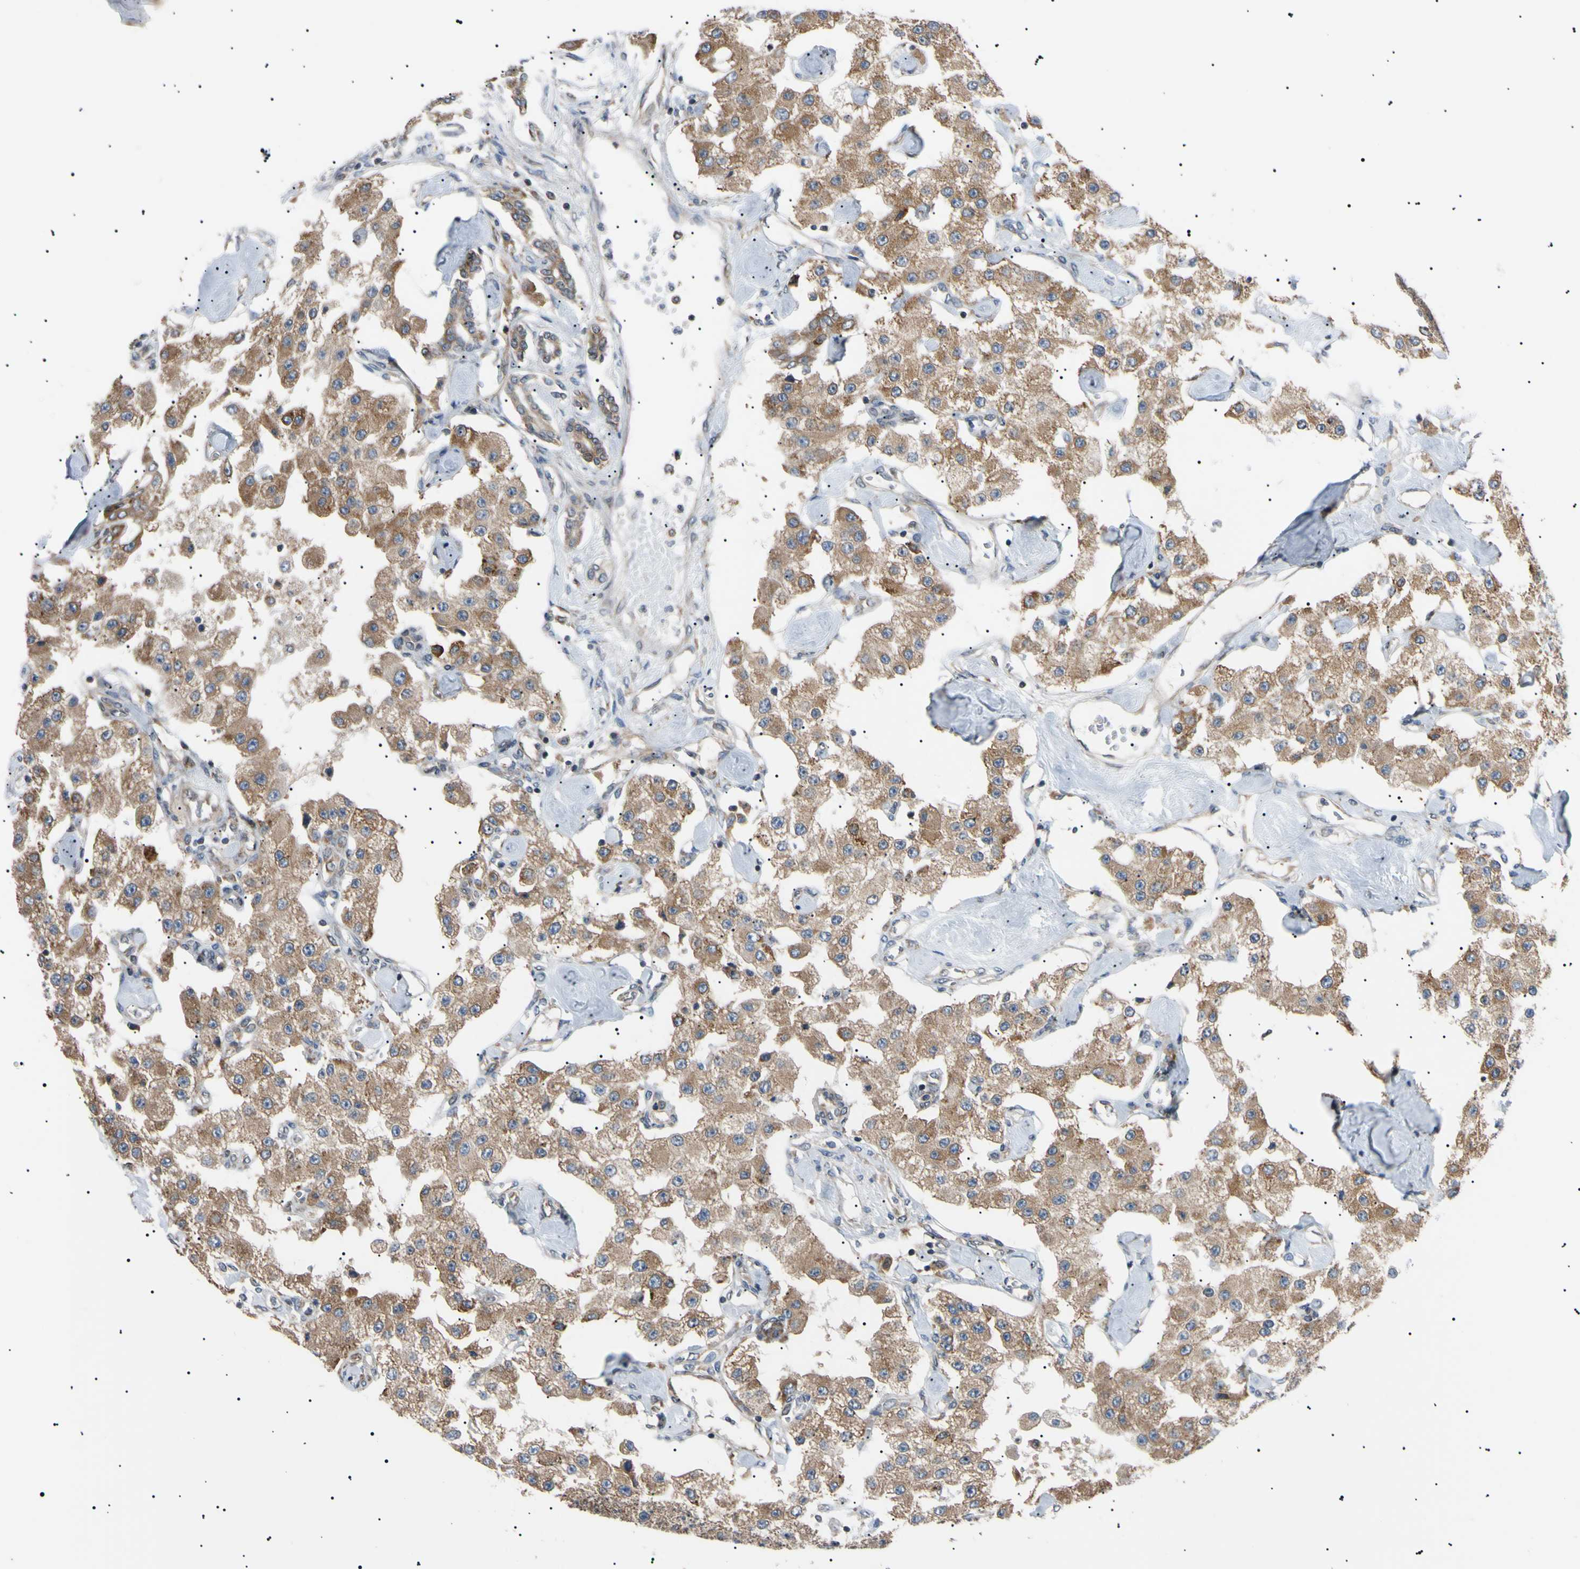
{"staining": {"intensity": "moderate", "quantity": ">75%", "location": "cytoplasmic/membranous"}, "tissue": "carcinoid", "cell_type": "Tumor cells", "image_type": "cancer", "snomed": [{"axis": "morphology", "description": "Carcinoid, malignant, NOS"}, {"axis": "topography", "description": "Pancreas"}], "caption": "A photomicrograph of carcinoid stained for a protein exhibits moderate cytoplasmic/membranous brown staining in tumor cells.", "gene": "VAPA", "patient": {"sex": "male", "age": 41}}